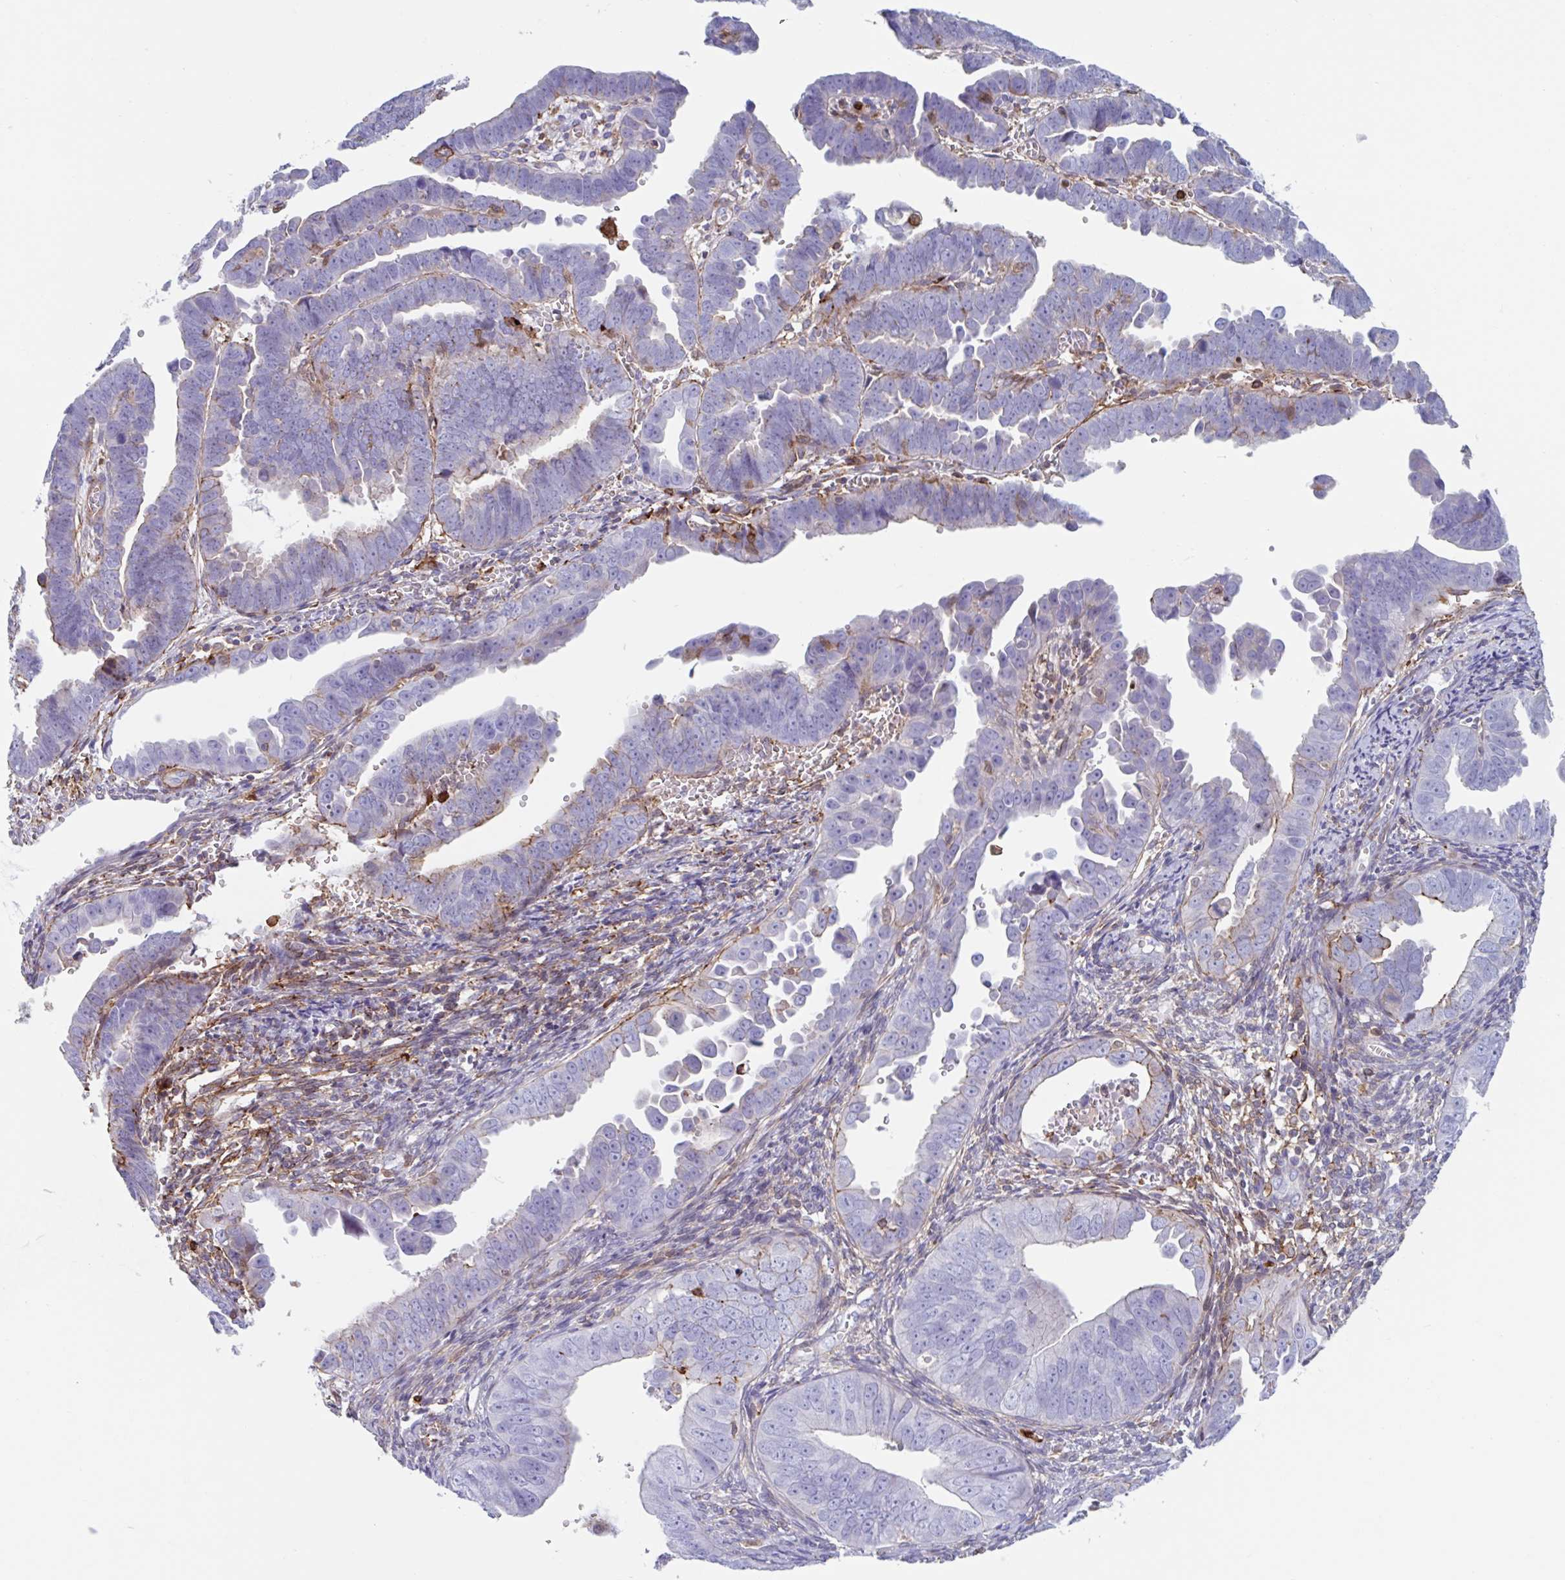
{"staining": {"intensity": "negative", "quantity": "none", "location": "none"}, "tissue": "endometrial cancer", "cell_type": "Tumor cells", "image_type": "cancer", "snomed": [{"axis": "morphology", "description": "Adenocarcinoma, NOS"}, {"axis": "topography", "description": "Endometrium"}], "caption": "The immunohistochemistry (IHC) micrograph has no significant positivity in tumor cells of adenocarcinoma (endometrial) tissue.", "gene": "EFHD1", "patient": {"sex": "female", "age": 75}}